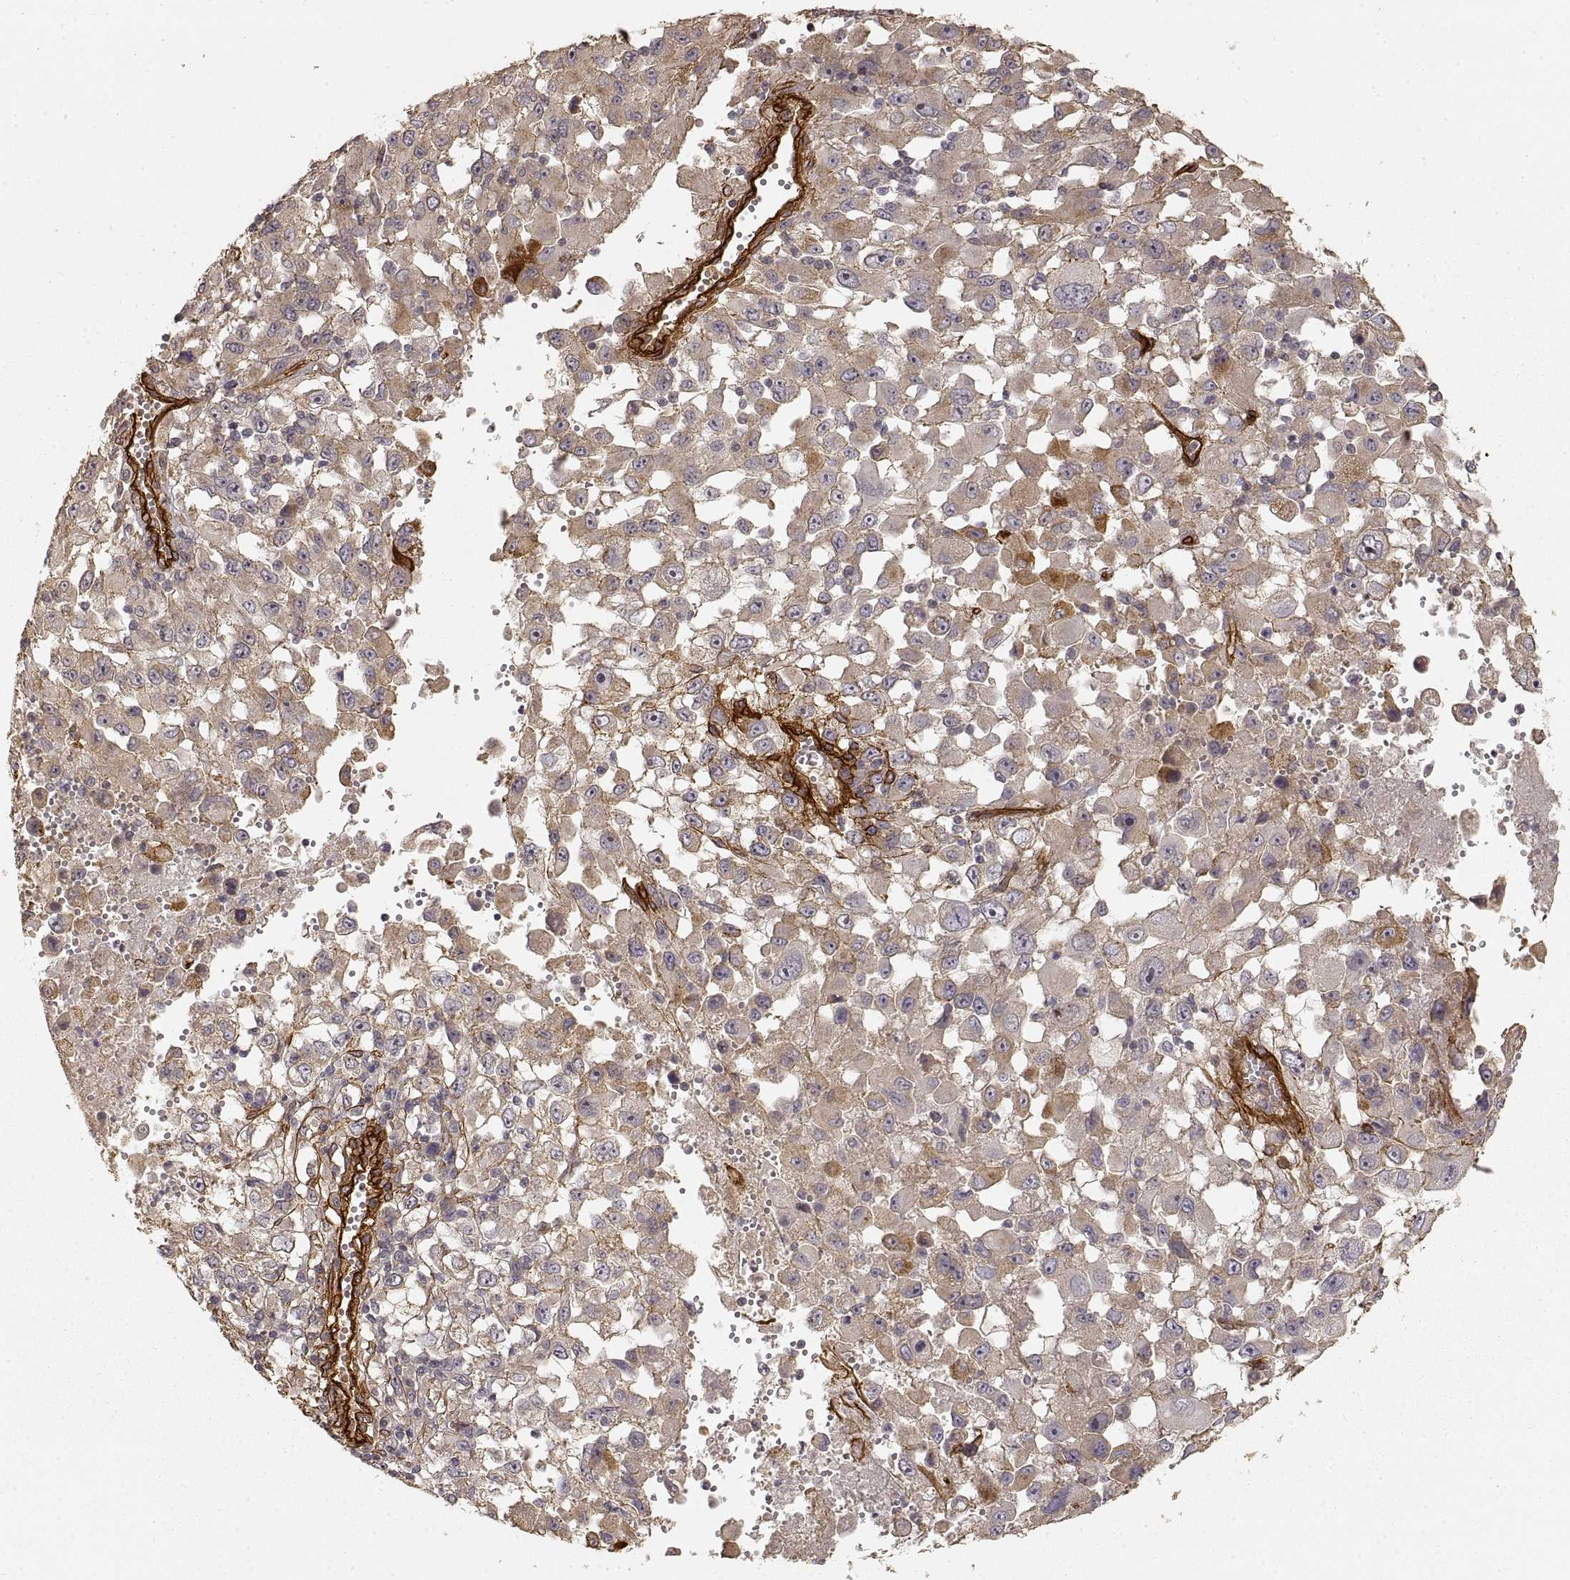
{"staining": {"intensity": "moderate", "quantity": "<25%", "location": "cytoplasmic/membranous"}, "tissue": "melanoma", "cell_type": "Tumor cells", "image_type": "cancer", "snomed": [{"axis": "morphology", "description": "Malignant melanoma, Metastatic site"}, {"axis": "topography", "description": "Soft tissue"}], "caption": "There is low levels of moderate cytoplasmic/membranous expression in tumor cells of malignant melanoma (metastatic site), as demonstrated by immunohistochemical staining (brown color).", "gene": "LAMA4", "patient": {"sex": "male", "age": 50}}